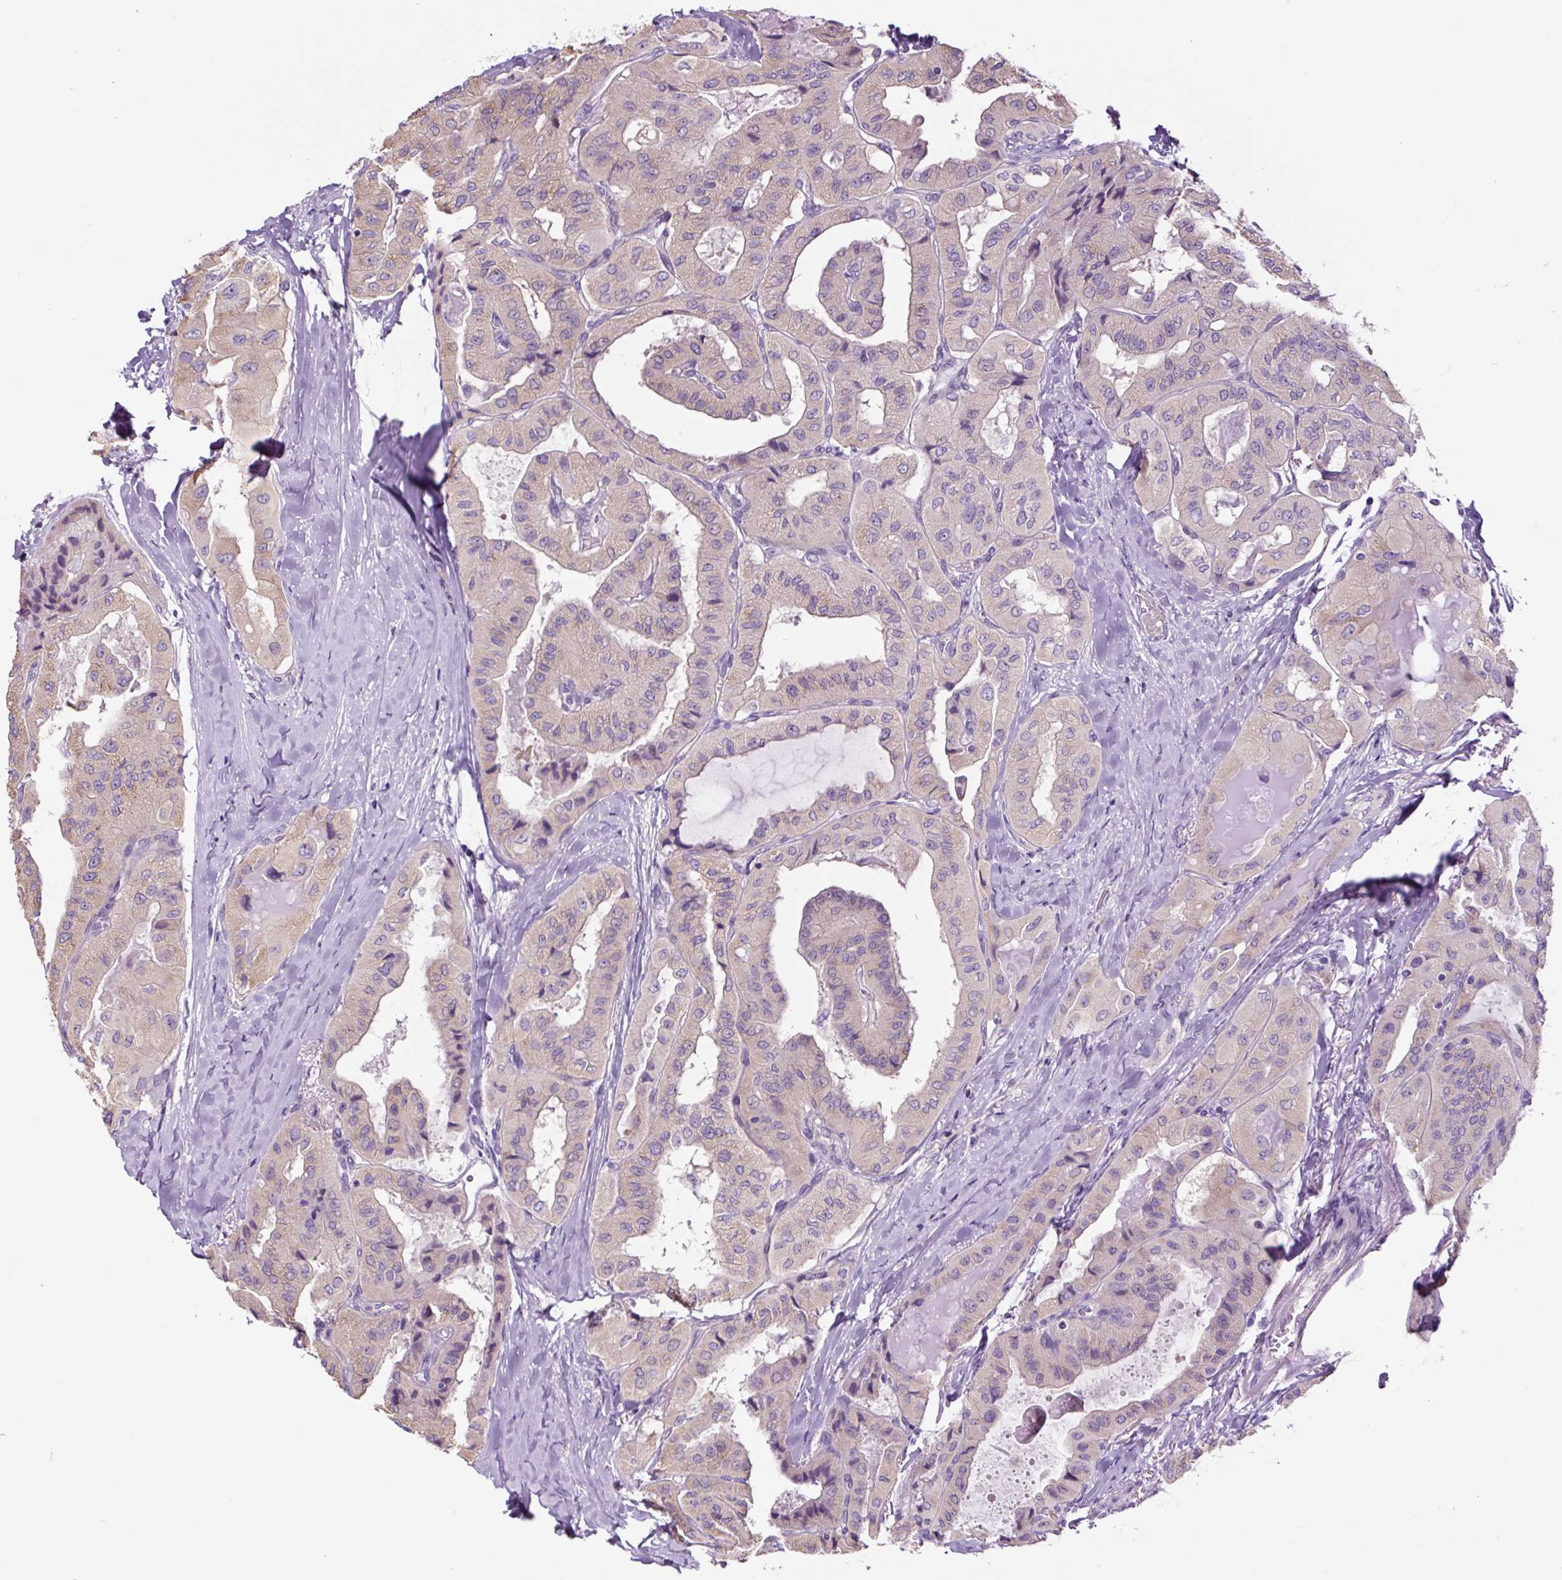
{"staining": {"intensity": "weak", "quantity": "<25%", "location": "cytoplasmic/membranous"}, "tissue": "thyroid cancer", "cell_type": "Tumor cells", "image_type": "cancer", "snomed": [{"axis": "morphology", "description": "Normal tissue, NOS"}, {"axis": "morphology", "description": "Papillary adenocarcinoma, NOS"}, {"axis": "topography", "description": "Thyroid gland"}], "caption": "A photomicrograph of human papillary adenocarcinoma (thyroid) is negative for staining in tumor cells.", "gene": "GORASP1", "patient": {"sex": "female", "age": 59}}